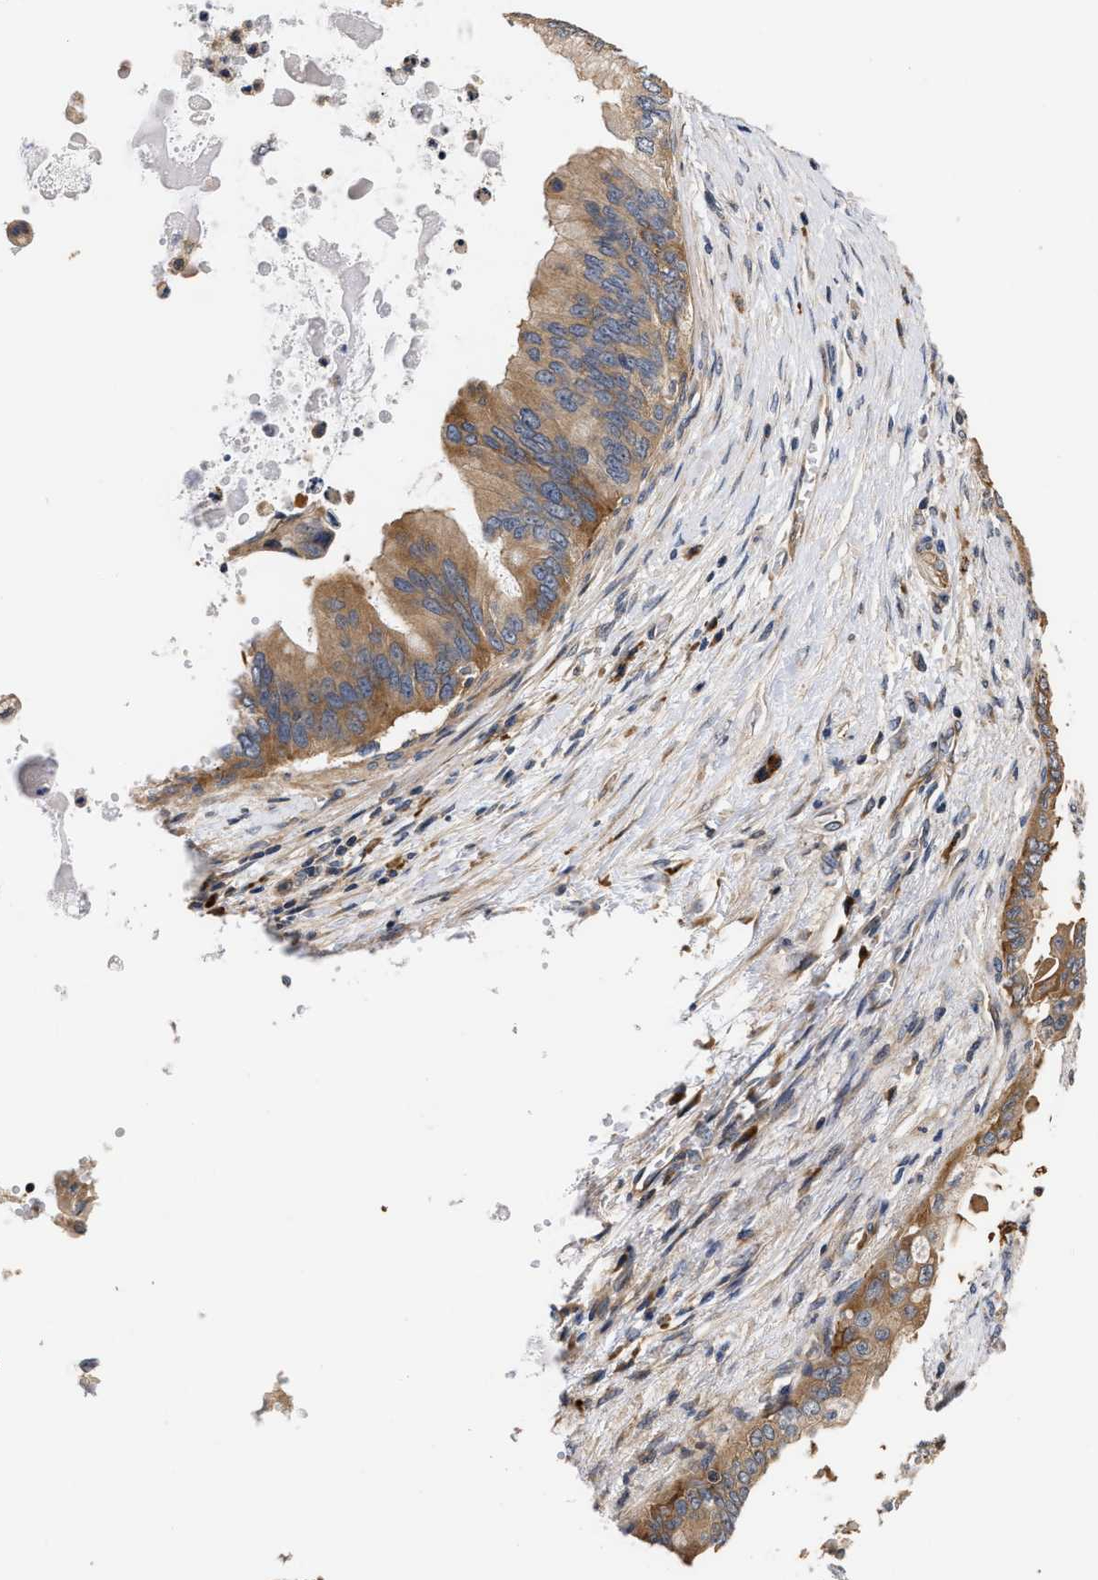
{"staining": {"intensity": "moderate", "quantity": ">75%", "location": "cytoplasmic/membranous"}, "tissue": "pancreatic cancer", "cell_type": "Tumor cells", "image_type": "cancer", "snomed": [{"axis": "morphology", "description": "Adenocarcinoma, NOS"}, {"axis": "topography", "description": "Pancreas"}], "caption": "Protein staining by immunohistochemistry (IHC) demonstrates moderate cytoplasmic/membranous expression in approximately >75% of tumor cells in pancreatic cancer (adenocarcinoma).", "gene": "CLIP2", "patient": {"sex": "female", "age": 73}}